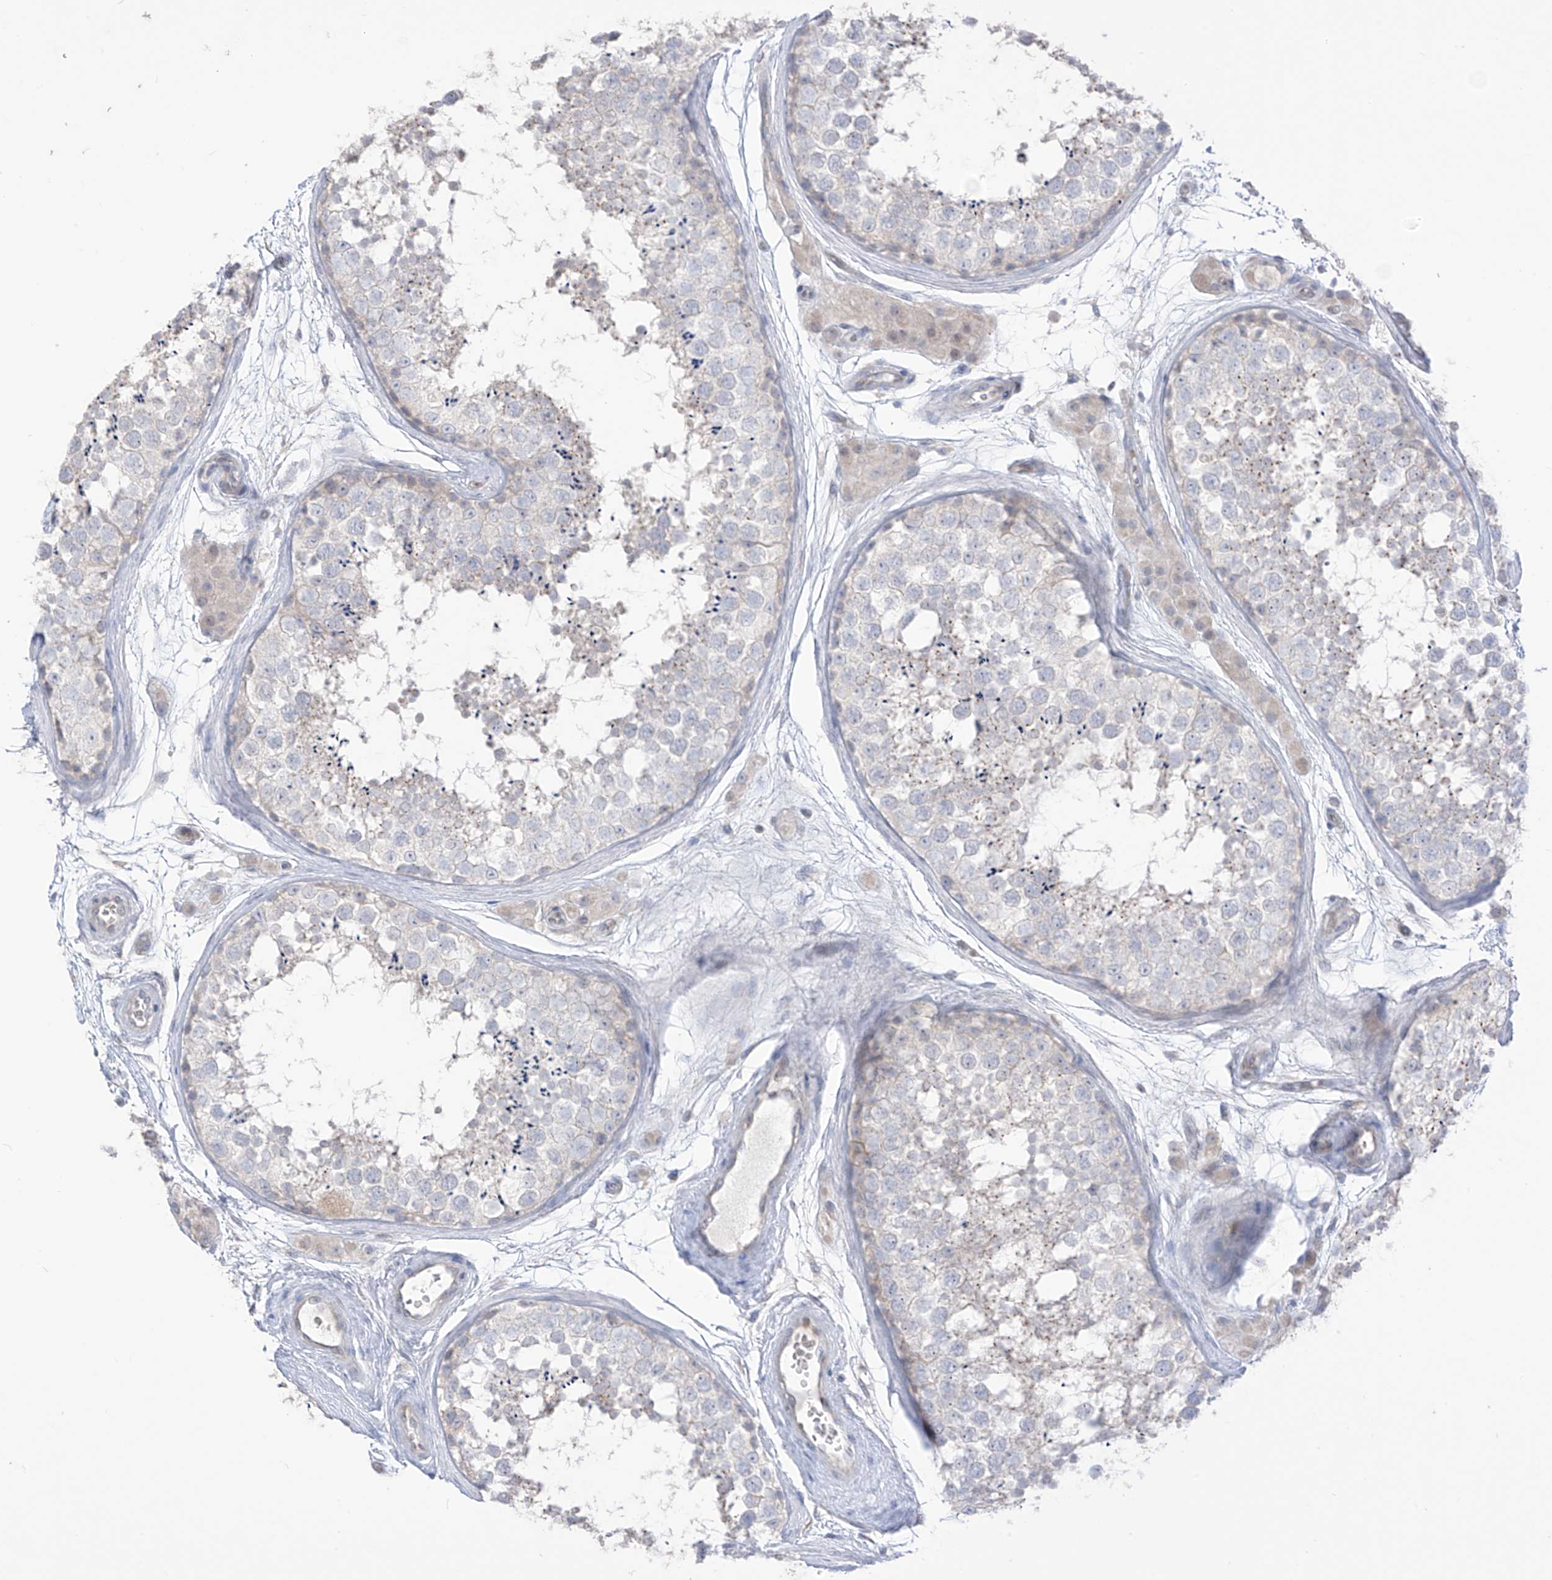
{"staining": {"intensity": "negative", "quantity": "none", "location": "none"}, "tissue": "testis", "cell_type": "Cells in seminiferous ducts", "image_type": "normal", "snomed": [{"axis": "morphology", "description": "Normal tissue, NOS"}, {"axis": "topography", "description": "Testis"}], "caption": "Testis stained for a protein using IHC exhibits no positivity cells in seminiferous ducts.", "gene": "ASPRV1", "patient": {"sex": "male", "age": 56}}